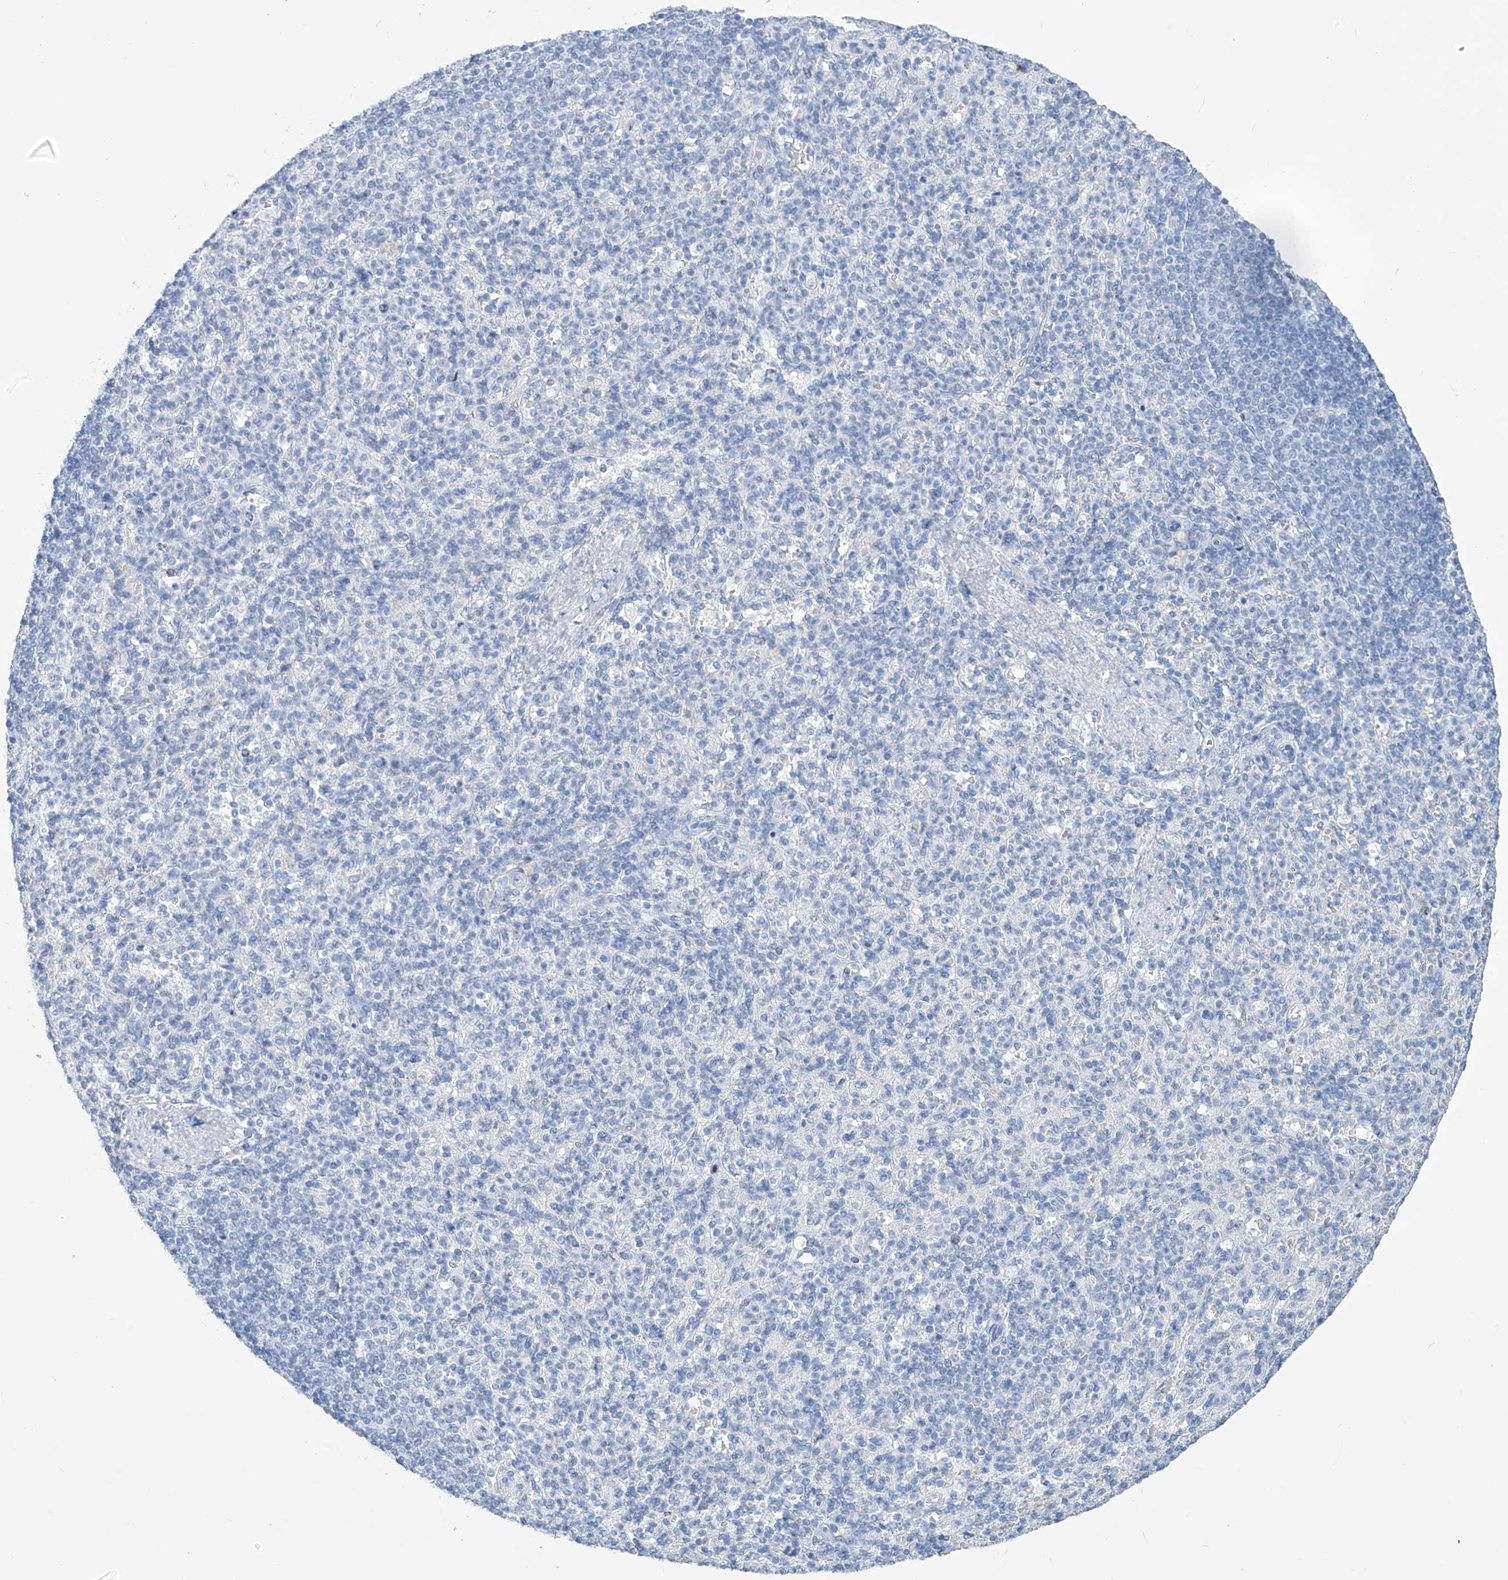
{"staining": {"intensity": "negative", "quantity": "none", "location": "none"}, "tissue": "spleen", "cell_type": "Cells in red pulp", "image_type": "normal", "snomed": [{"axis": "morphology", "description": "Normal tissue, NOS"}, {"axis": "topography", "description": "Spleen"}], "caption": "Cells in red pulp show no significant staining in normal spleen. (DAB IHC visualized using brightfield microscopy, high magnification).", "gene": "SGO2", "patient": {"sex": "female", "age": 74}}